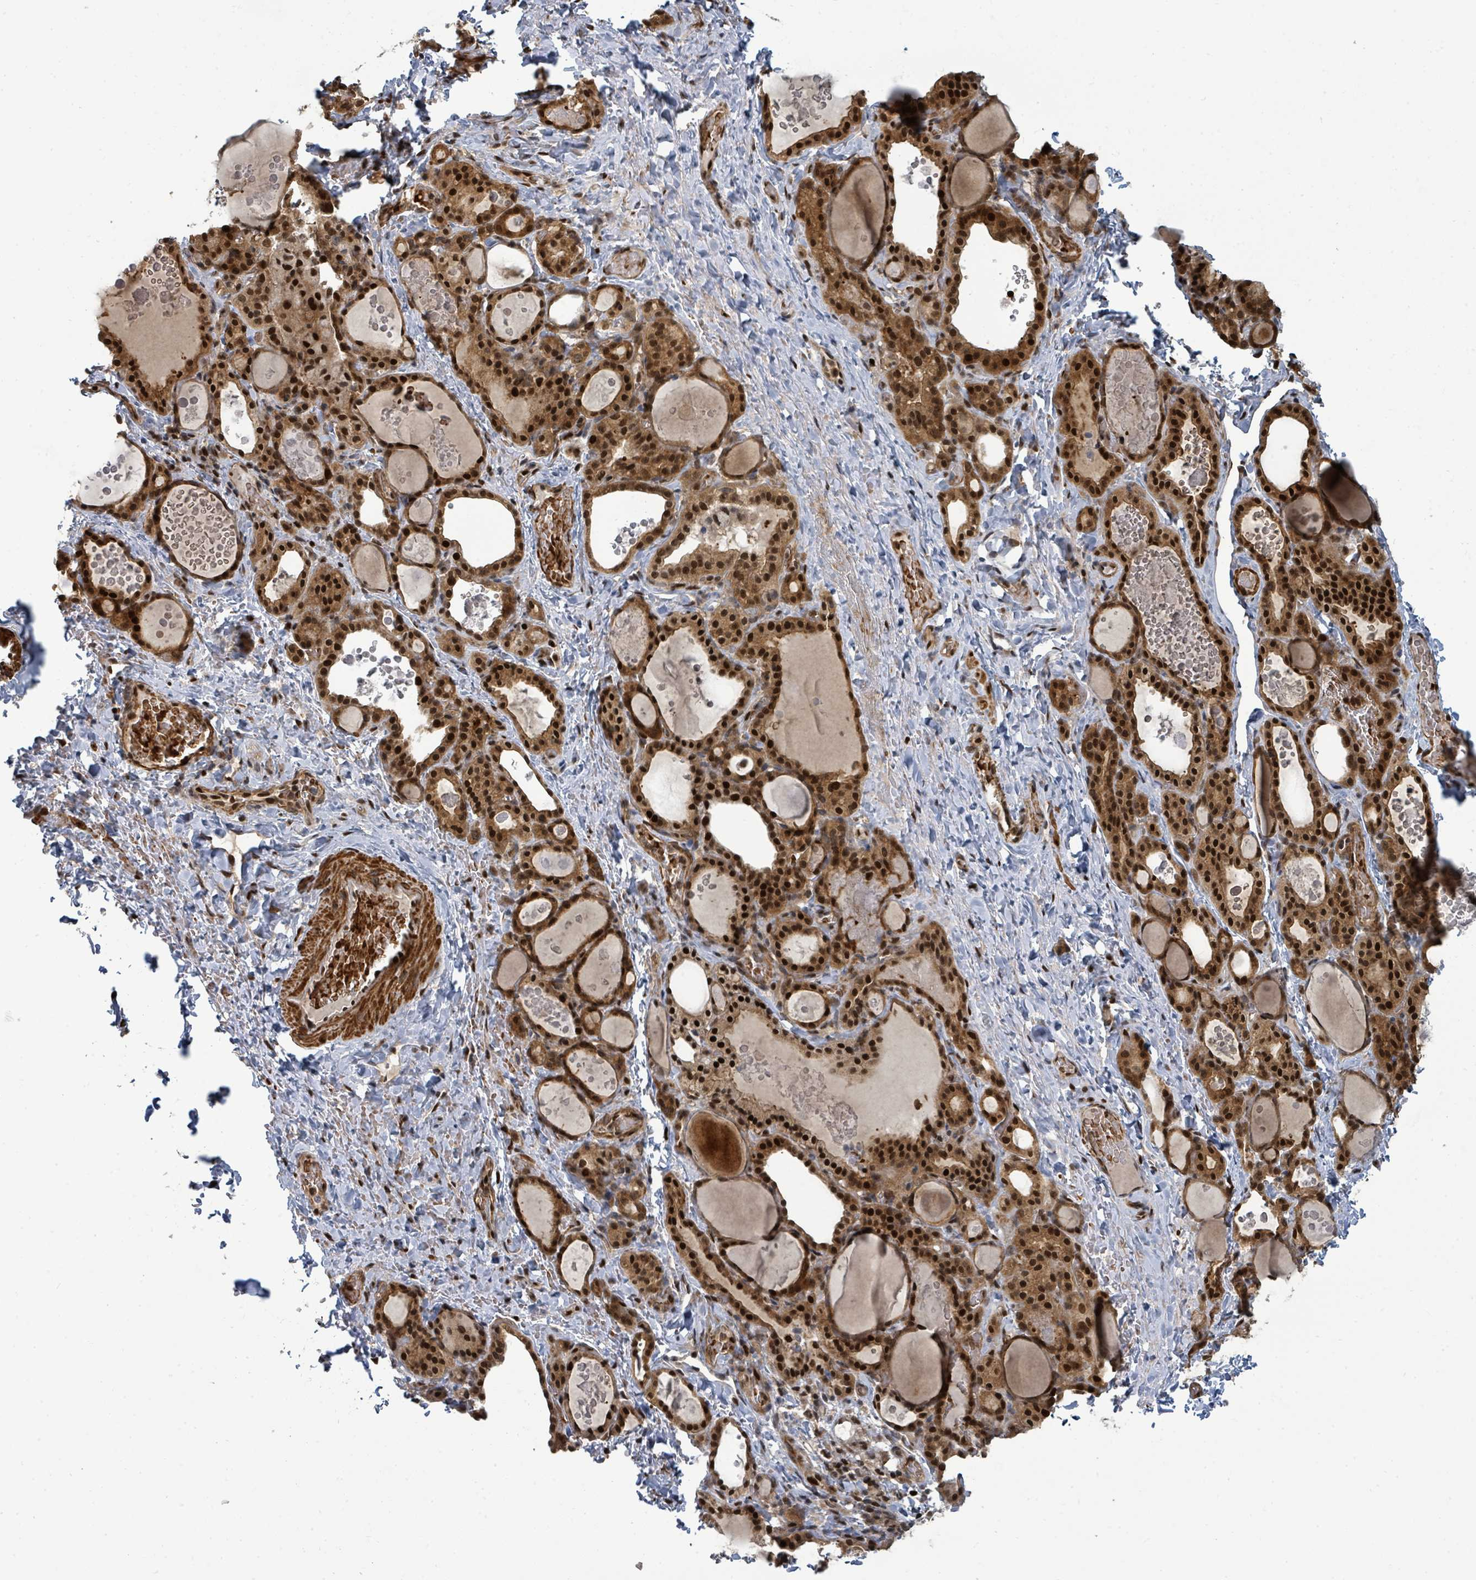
{"staining": {"intensity": "strong", "quantity": "25%-75%", "location": "cytoplasmic/membranous,nuclear"}, "tissue": "thyroid gland", "cell_type": "Glandular cells", "image_type": "normal", "snomed": [{"axis": "morphology", "description": "Normal tissue, NOS"}, {"axis": "topography", "description": "Thyroid gland"}], "caption": "Protein expression analysis of unremarkable human thyroid gland reveals strong cytoplasmic/membranous,nuclear staining in approximately 25%-75% of glandular cells. (Brightfield microscopy of DAB IHC at high magnification).", "gene": "TRDMT1", "patient": {"sex": "female", "age": 46}}